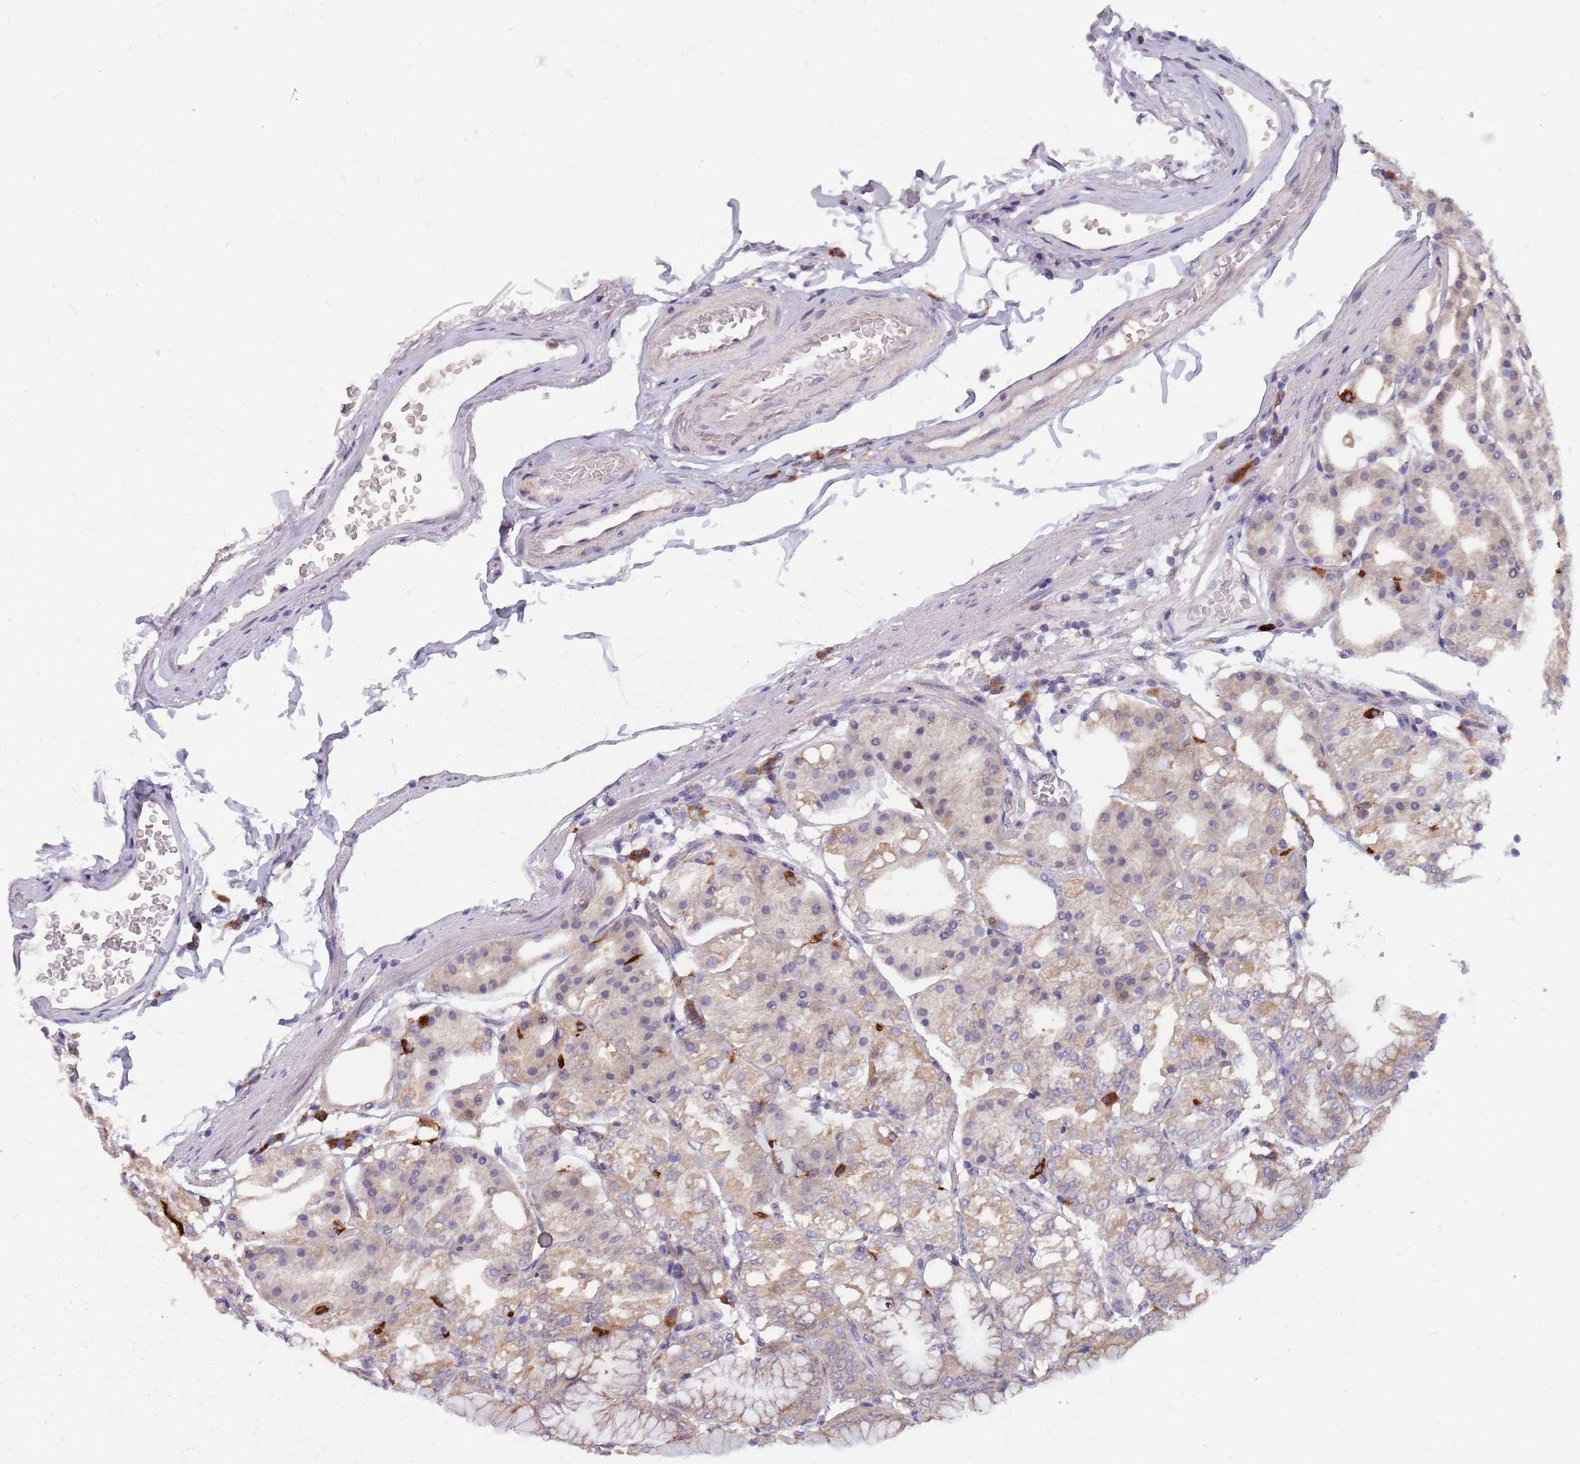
{"staining": {"intensity": "moderate", "quantity": "25%-75%", "location": "cytoplasmic/membranous"}, "tissue": "stomach", "cell_type": "Glandular cells", "image_type": "normal", "snomed": [{"axis": "morphology", "description": "Normal tissue, NOS"}, {"axis": "topography", "description": "Stomach, lower"}], "caption": "An immunohistochemistry image of benign tissue is shown. Protein staining in brown highlights moderate cytoplasmic/membranous positivity in stomach within glandular cells. Using DAB (3,3'-diaminobenzidine) (brown) and hematoxylin (blue) stains, captured at high magnification using brightfield microscopy.", "gene": "NME4", "patient": {"sex": "male", "age": 71}}